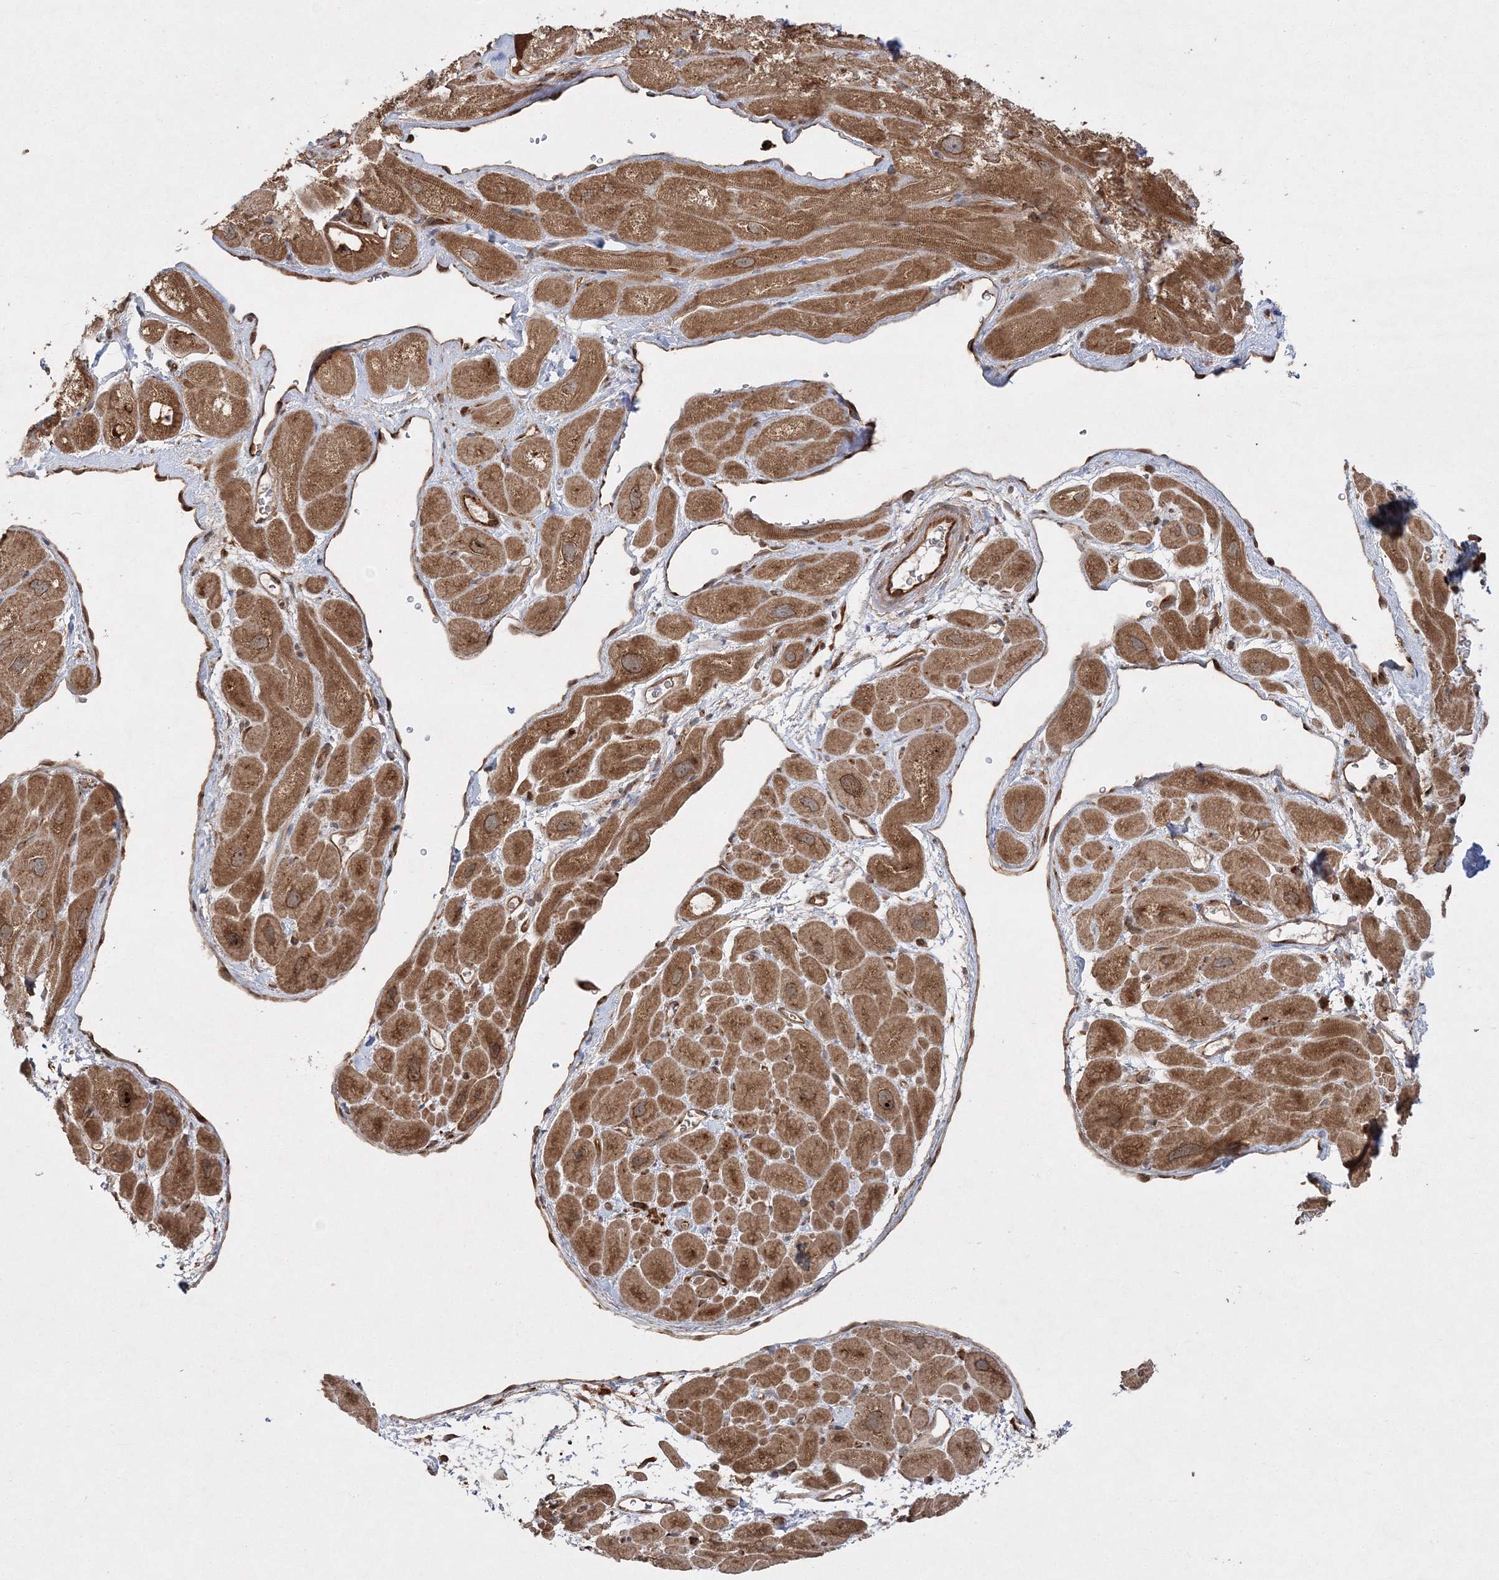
{"staining": {"intensity": "moderate", "quantity": ">75%", "location": "cytoplasmic/membranous"}, "tissue": "heart muscle", "cell_type": "Cardiomyocytes", "image_type": "normal", "snomed": [{"axis": "morphology", "description": "Normal tissue, NOS"}, {"axis": "topography", "description": "Heart"}], "caption": "Immunohistochemical staining of unremarkable human heart muscle exhibits moderate cytoplasmic/membranous protein staining in about >75% of cardiomyocytes.", "gene": "WDR37", "patient": {"sex": "male", "age": 49}}